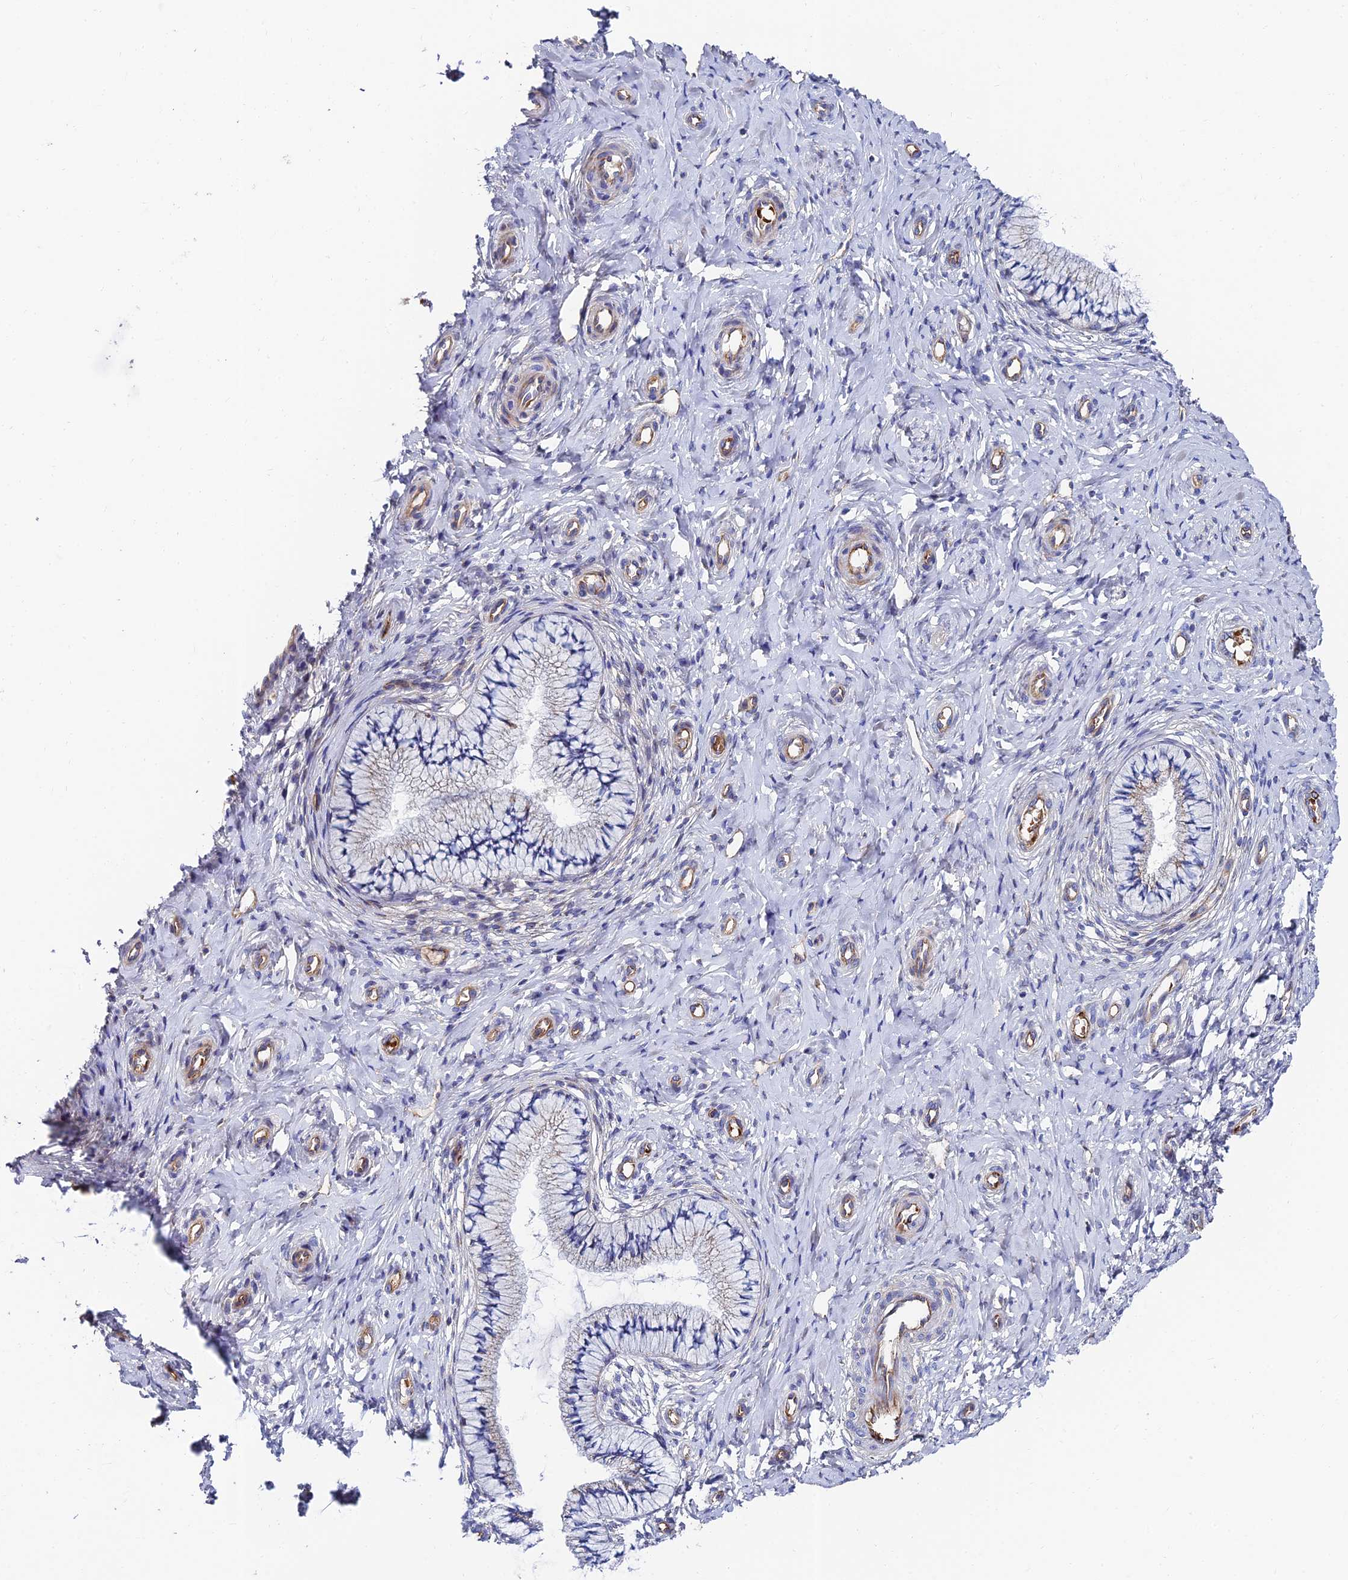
{"staining": {"intensity": "moderate", "quantity": "<25%", "location": "cytoplasmic/membranous"}, "tissue": "cervix", "cell_type": "Glandular cells", "image_type": "normal", "snomed": [{"axis": "morphology", "description": "Normal tissue, NOS"}, {"axis": "topography", "description": "Cervix"}], "caption": "Normal cervix exhibits moderate cytoplasmic/membranous positivity in approximately <25% of glandular cells.", "gene": "ADGRF3", "patient": {"sex": "female", "age": 36}}